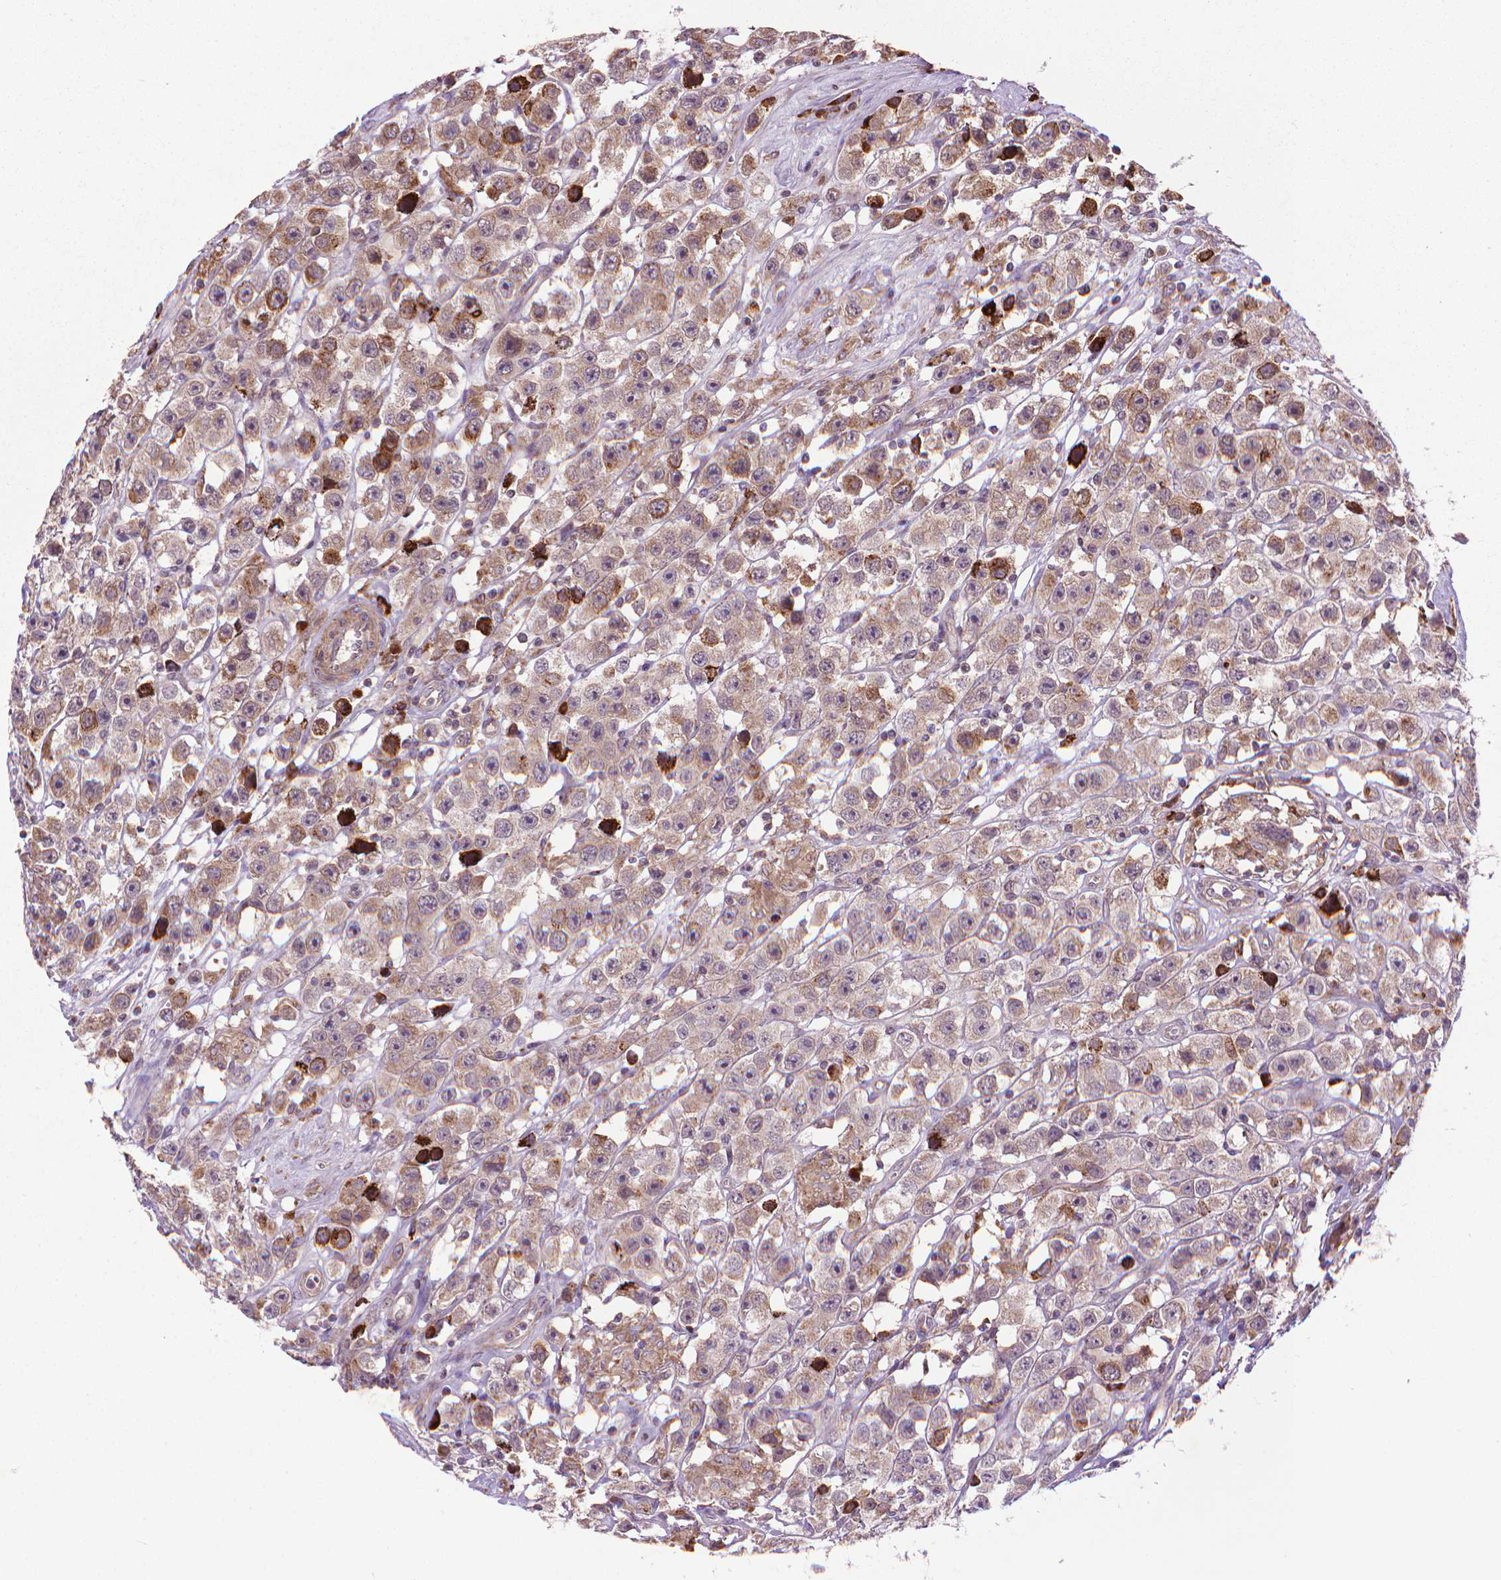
{"staining": {"intensity": "weak", "quantity": ">75%", "location": "cytoplasmic/membranous"}, "tissue": "testis cancer", "cell_type": "Tumor cells", "image_type": "cancer", "snomed": [{"axis": "morphology", "description": "Seminoma, NOS"}, {"axis": "topography", "description": "Testis"}], "caption": "Approximately >75% of tumor cells in testis seminoma exhibit weak cytoplasmic/membranous protein positivity as visualized by brown immunohistochemical staining.", "gene": "MYH14", "patient": {"sex": "male", "age": 45}}